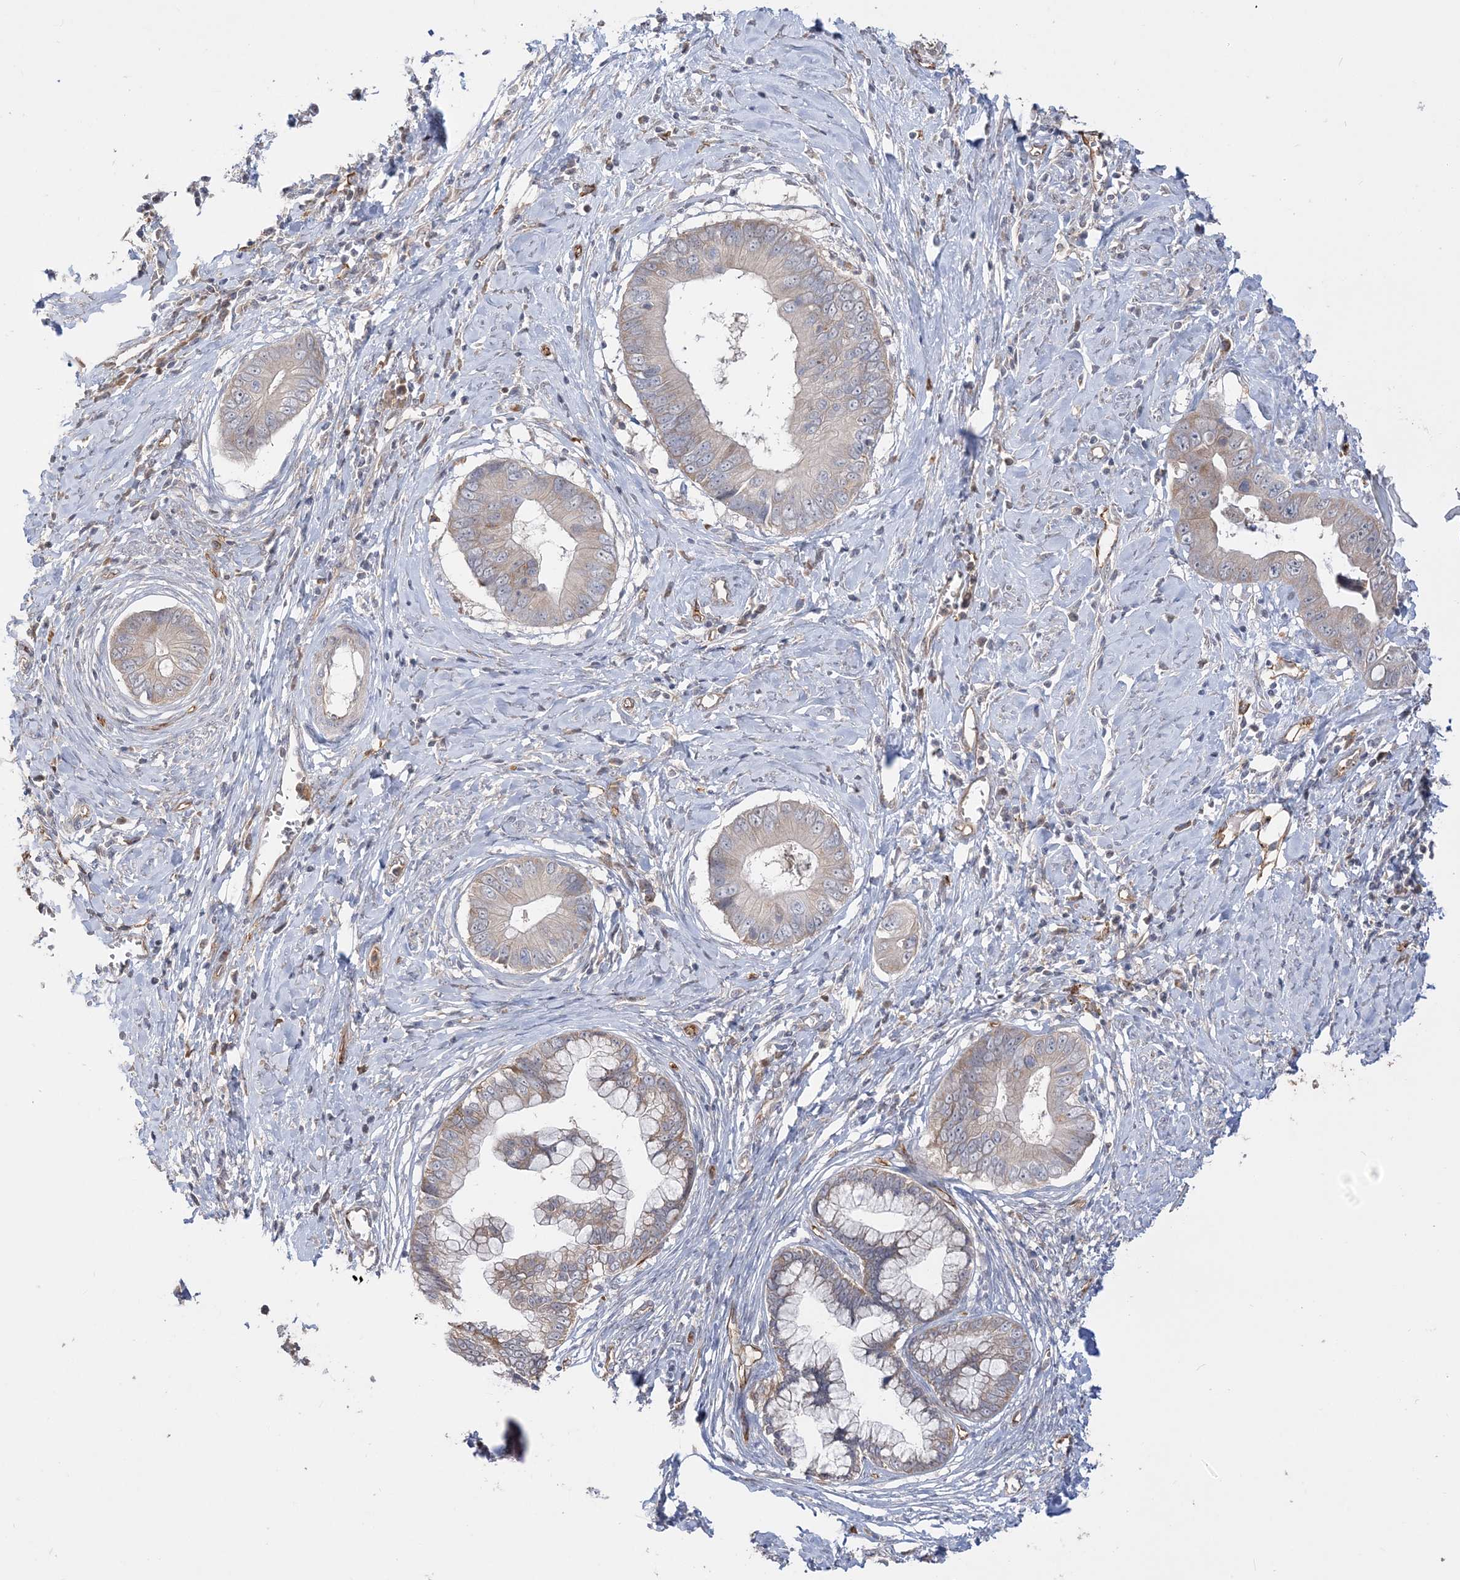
{"staining": {"intensity": "weak", "quantity": "25%-75%", "location": "cytoplasmic/membranous"}, "tissue": "cervical cancer", "cell_type": "Tumor cells", "image_type": "cancer", "snomed": [{"axis": "morphology", "description": "Adenocarcinoma, NOS"}, {"axis": "topography", "description": "Cervix"}], "caption": "Protein expression analysis of human cervical cancer (adenocarcinoma) reveals weak cytoplasmic/membranous staining in about 25%-75% of tumor cells.", "gene": "FARSB", "patient": {"sex": "female", "age": 44}}